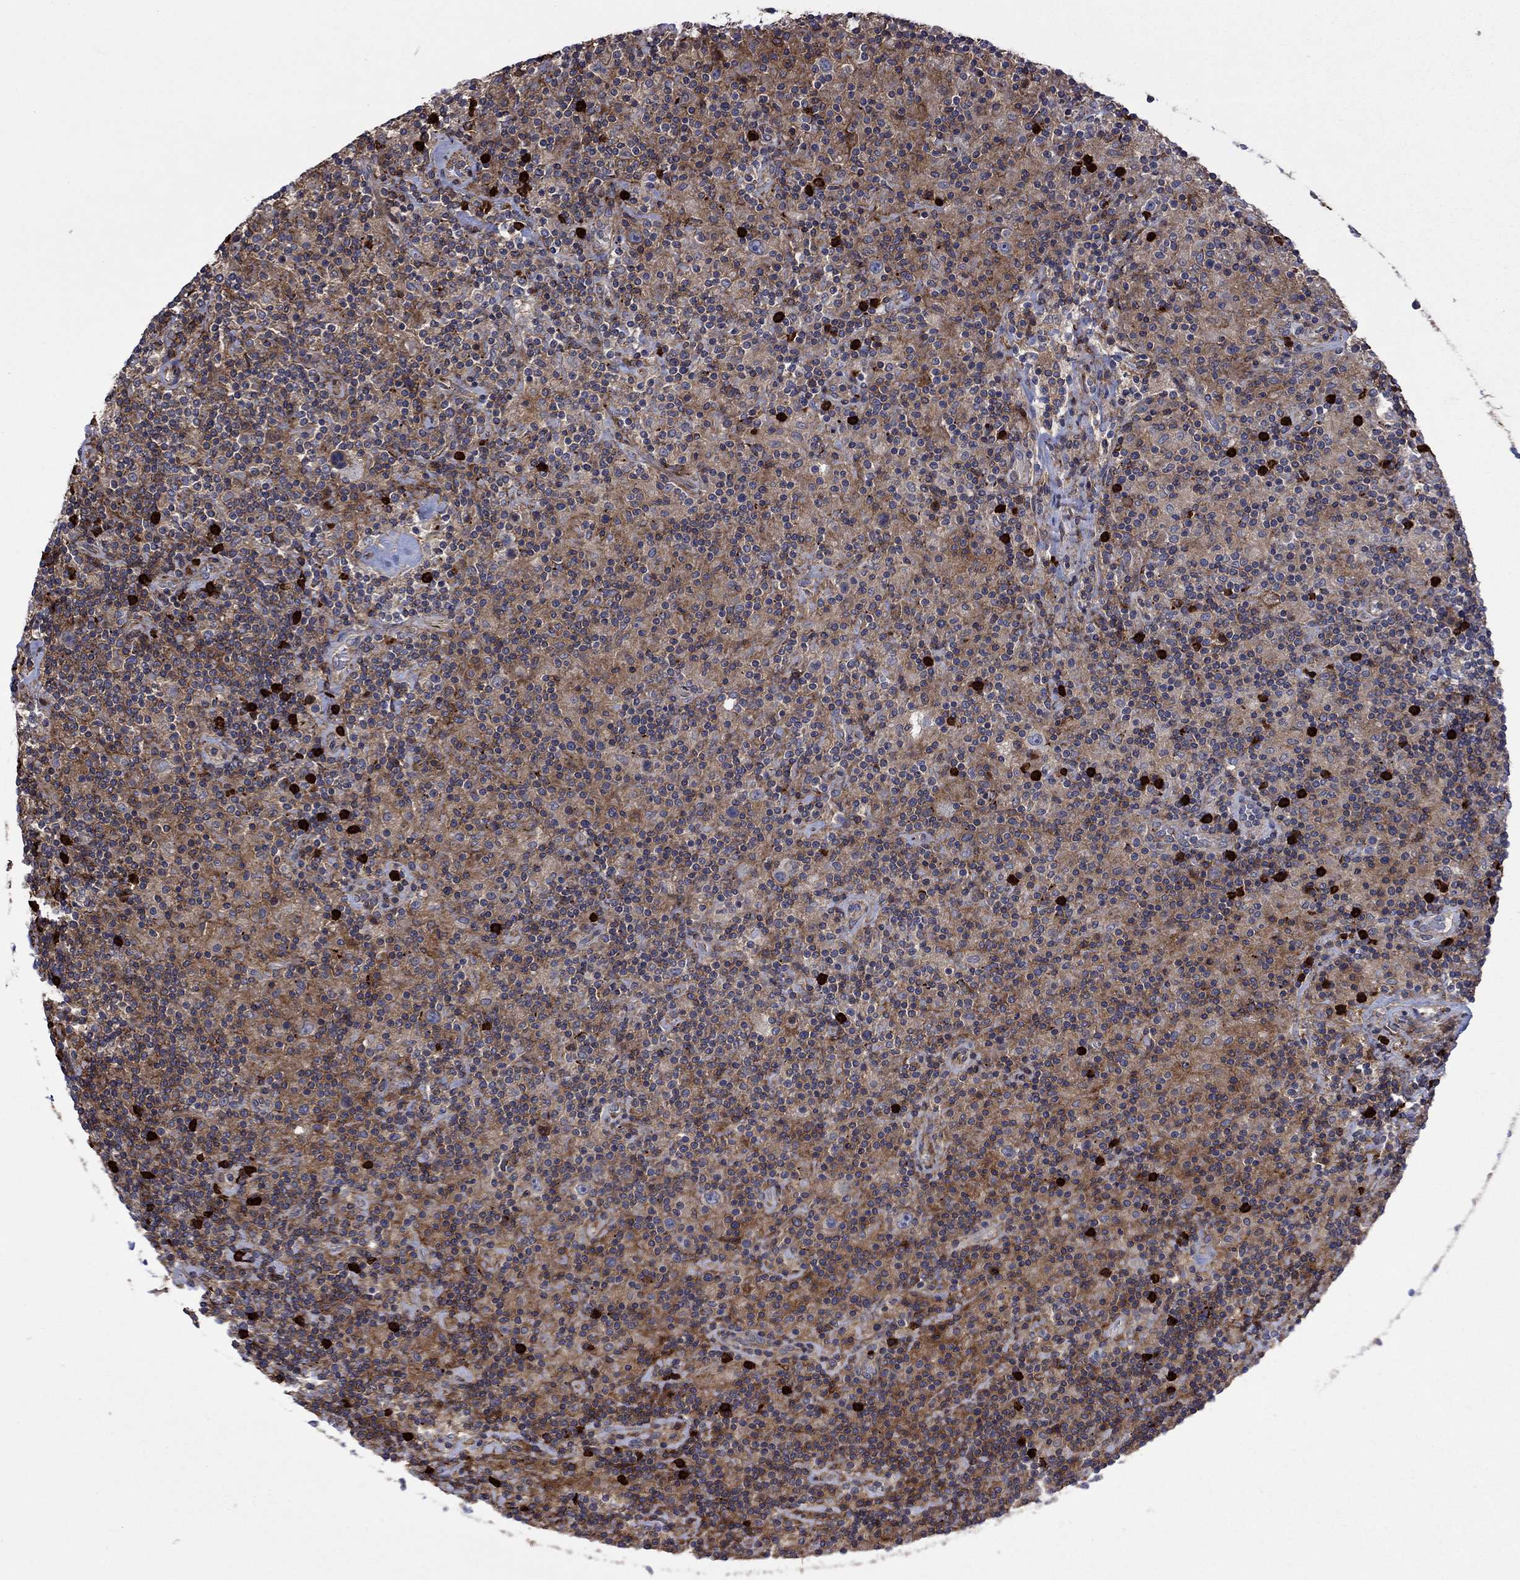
{"staining": {"intensity": "weak", "quantity": ">75%", "location": "cytoplasmic/membranous"}, "tissue": "lymphoma", "cell_type": "Tumor cells", "image_type": "cancer", "snomed": [{"axis": "morphology", "description": "Hodgkin's disease, NOS"}, {"axis": "topography", "description": "Lymph node"}], "caption": "Protein staining by immunohistochemistry exhibits weak cytoplasmic/membranous staining in approximately >75% of tumor cells in lymphoma.", "gene": "PAG1", "patient": {"sex": "male", "age": 70}}